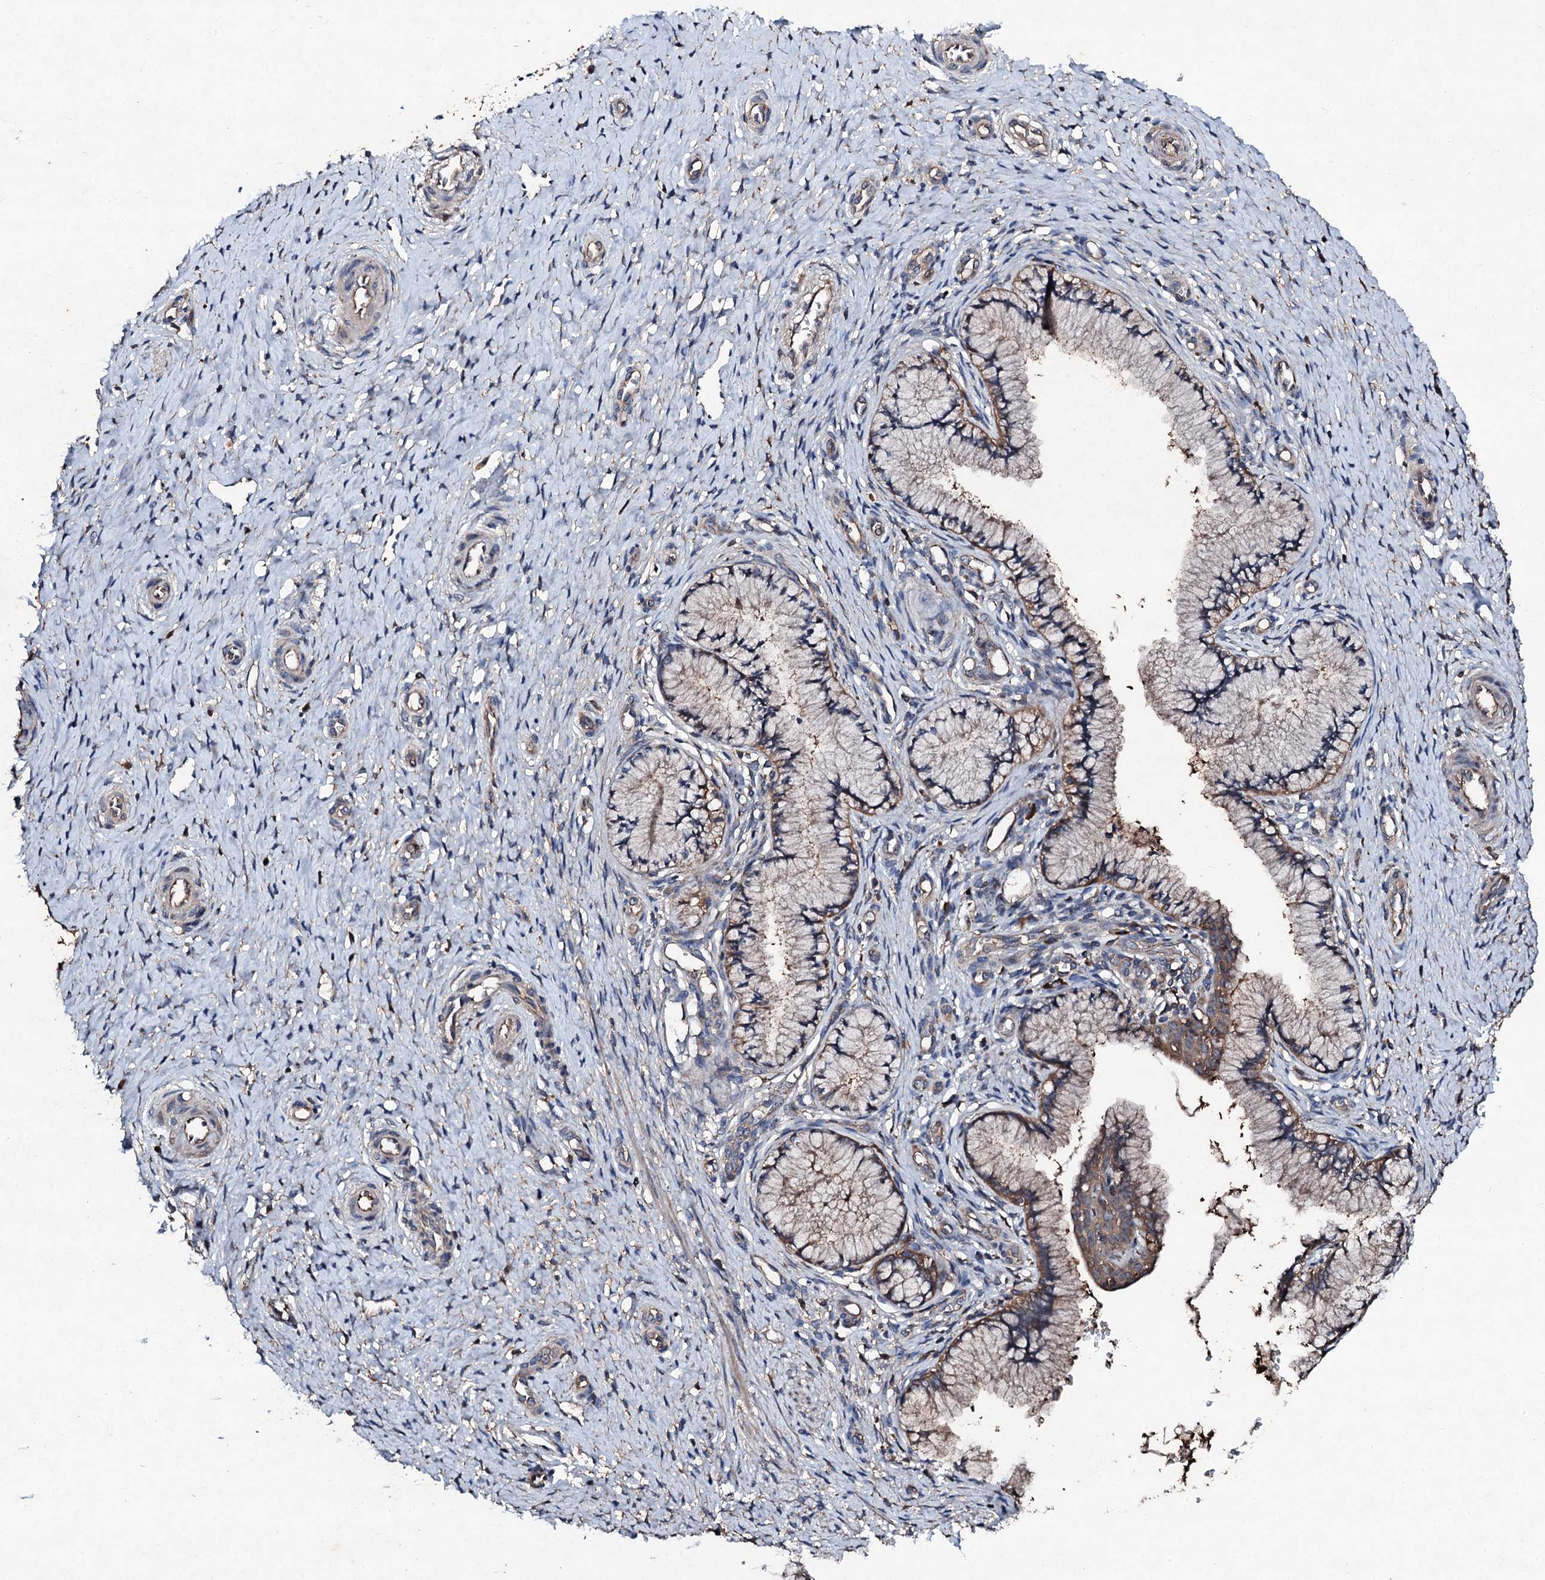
{"staining": {"intensity": "moderate", "quantity": "25%-75%", "location": "cytoplasmic/membranous"}, "tissue": "cervix", "cell_type": "Glandular cells", "image_type": "normal", "snomed": [{"axis": "morphology", "description": "Normal tissue, NOS"}, {"axis": "topography", "description": "Cervix"}], "caption": "Immunohistochemical staining of benign human cervix displays medium levels of moderate cytoplasmic/membranous staining in about 25%-75% of glandular cells.", "gene": "KERA", "patient": {"sex": "female", "age": 36}}